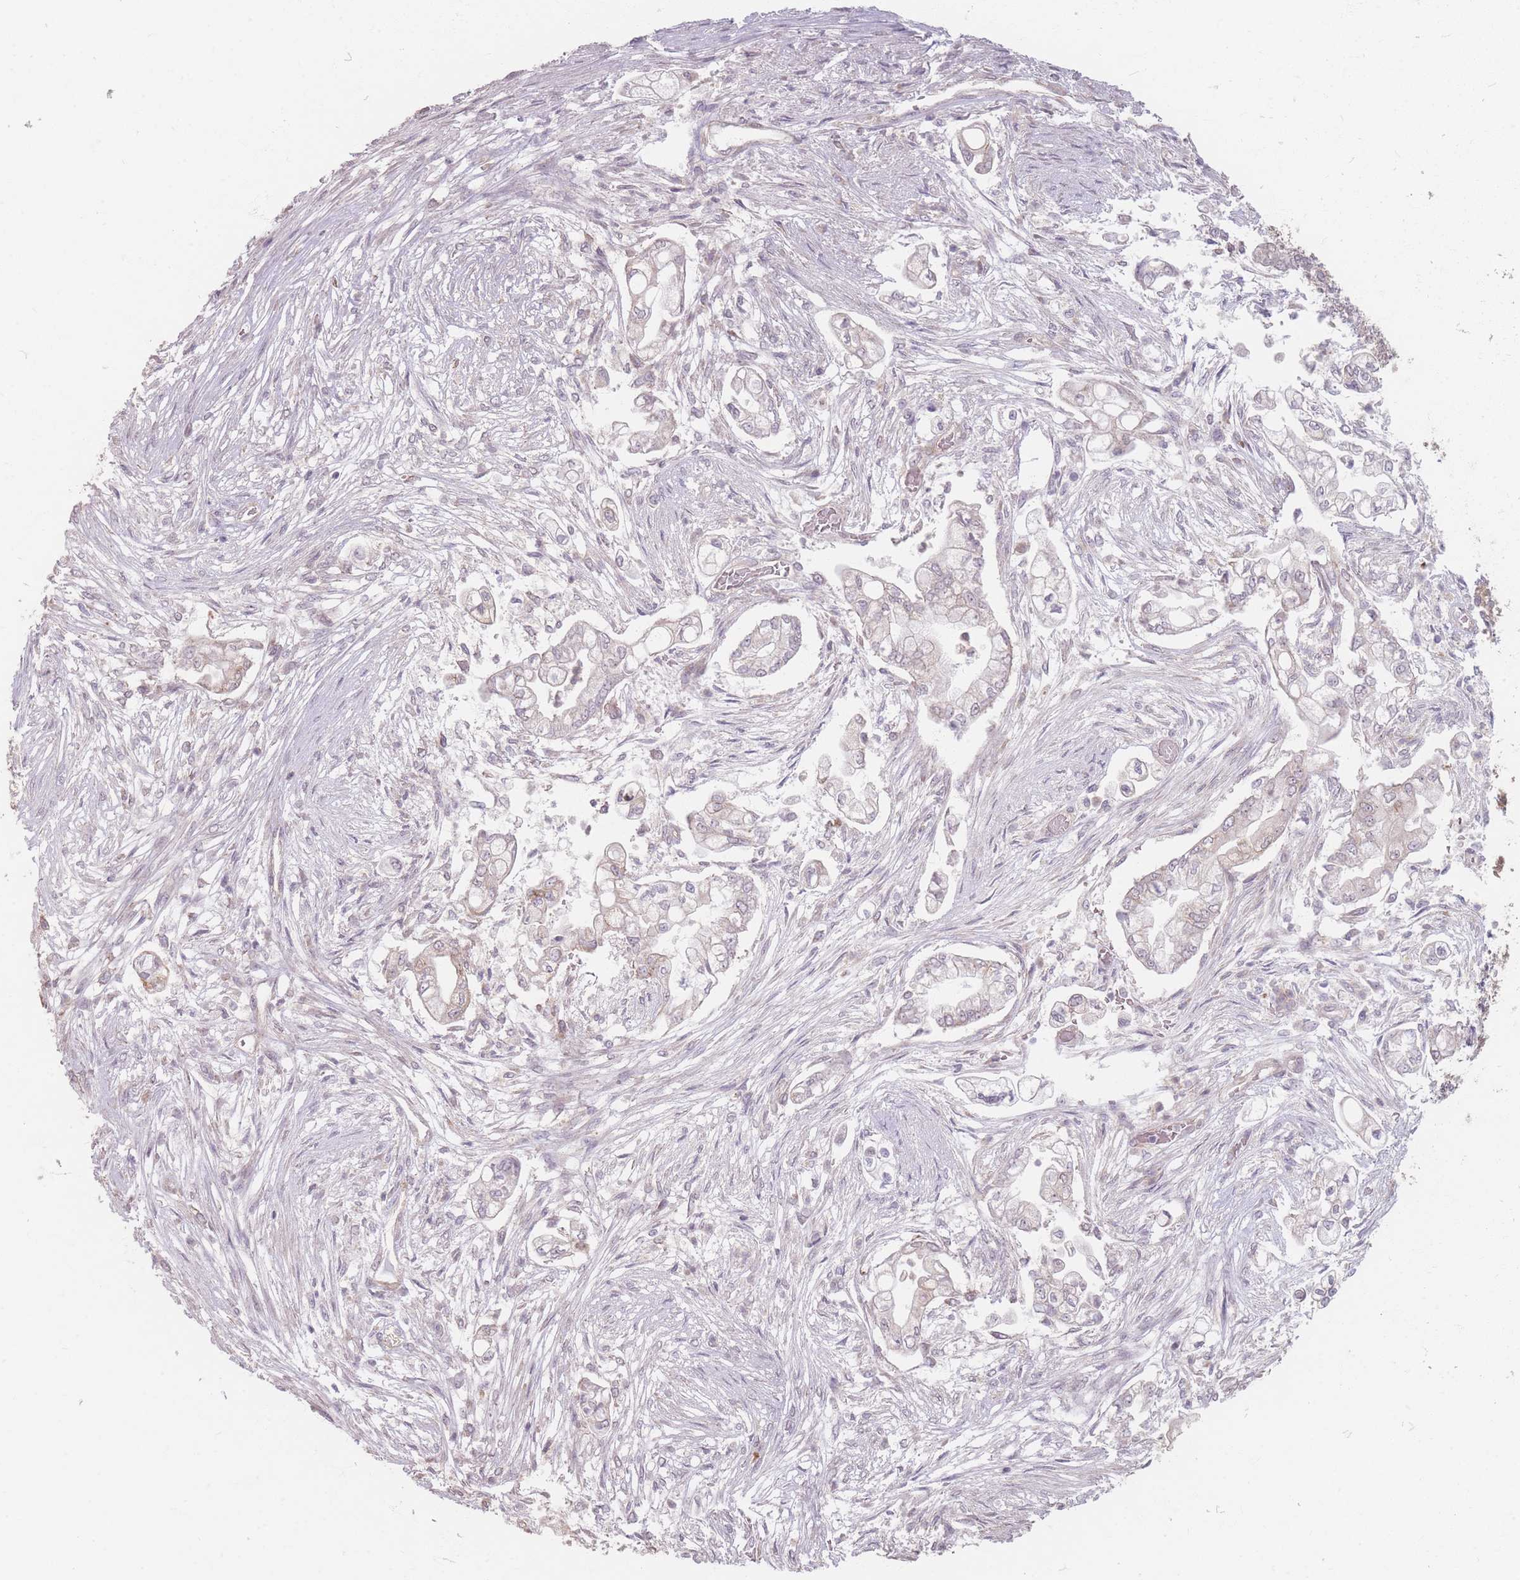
{"staining": {"intensity": "weak", "quantity": "25%-75%", "location": "cytoplasmic/membranous,nuclear"}, "tissue": "pancreatic cancer", "cell_type": "Tumor cells", "image_type": "cancer", "snomed": [{"axis": "morphology", "description": "Adenocarcinoma, NOS"}, {"axis": "topography", "description": "Pancreas"}], "caption": "This micrograph reveals adenocarcinoma (pancreatic) stained with immunohistochemistry (IHC) to label a protein in brown. The cytoplasmic/membranous and nuclear of tumor cells show weak positivity for the protein. Nuclei are counter-stained blue.", "gene": "GABRA6", "patient": {"sex": "female", "age": 69}}